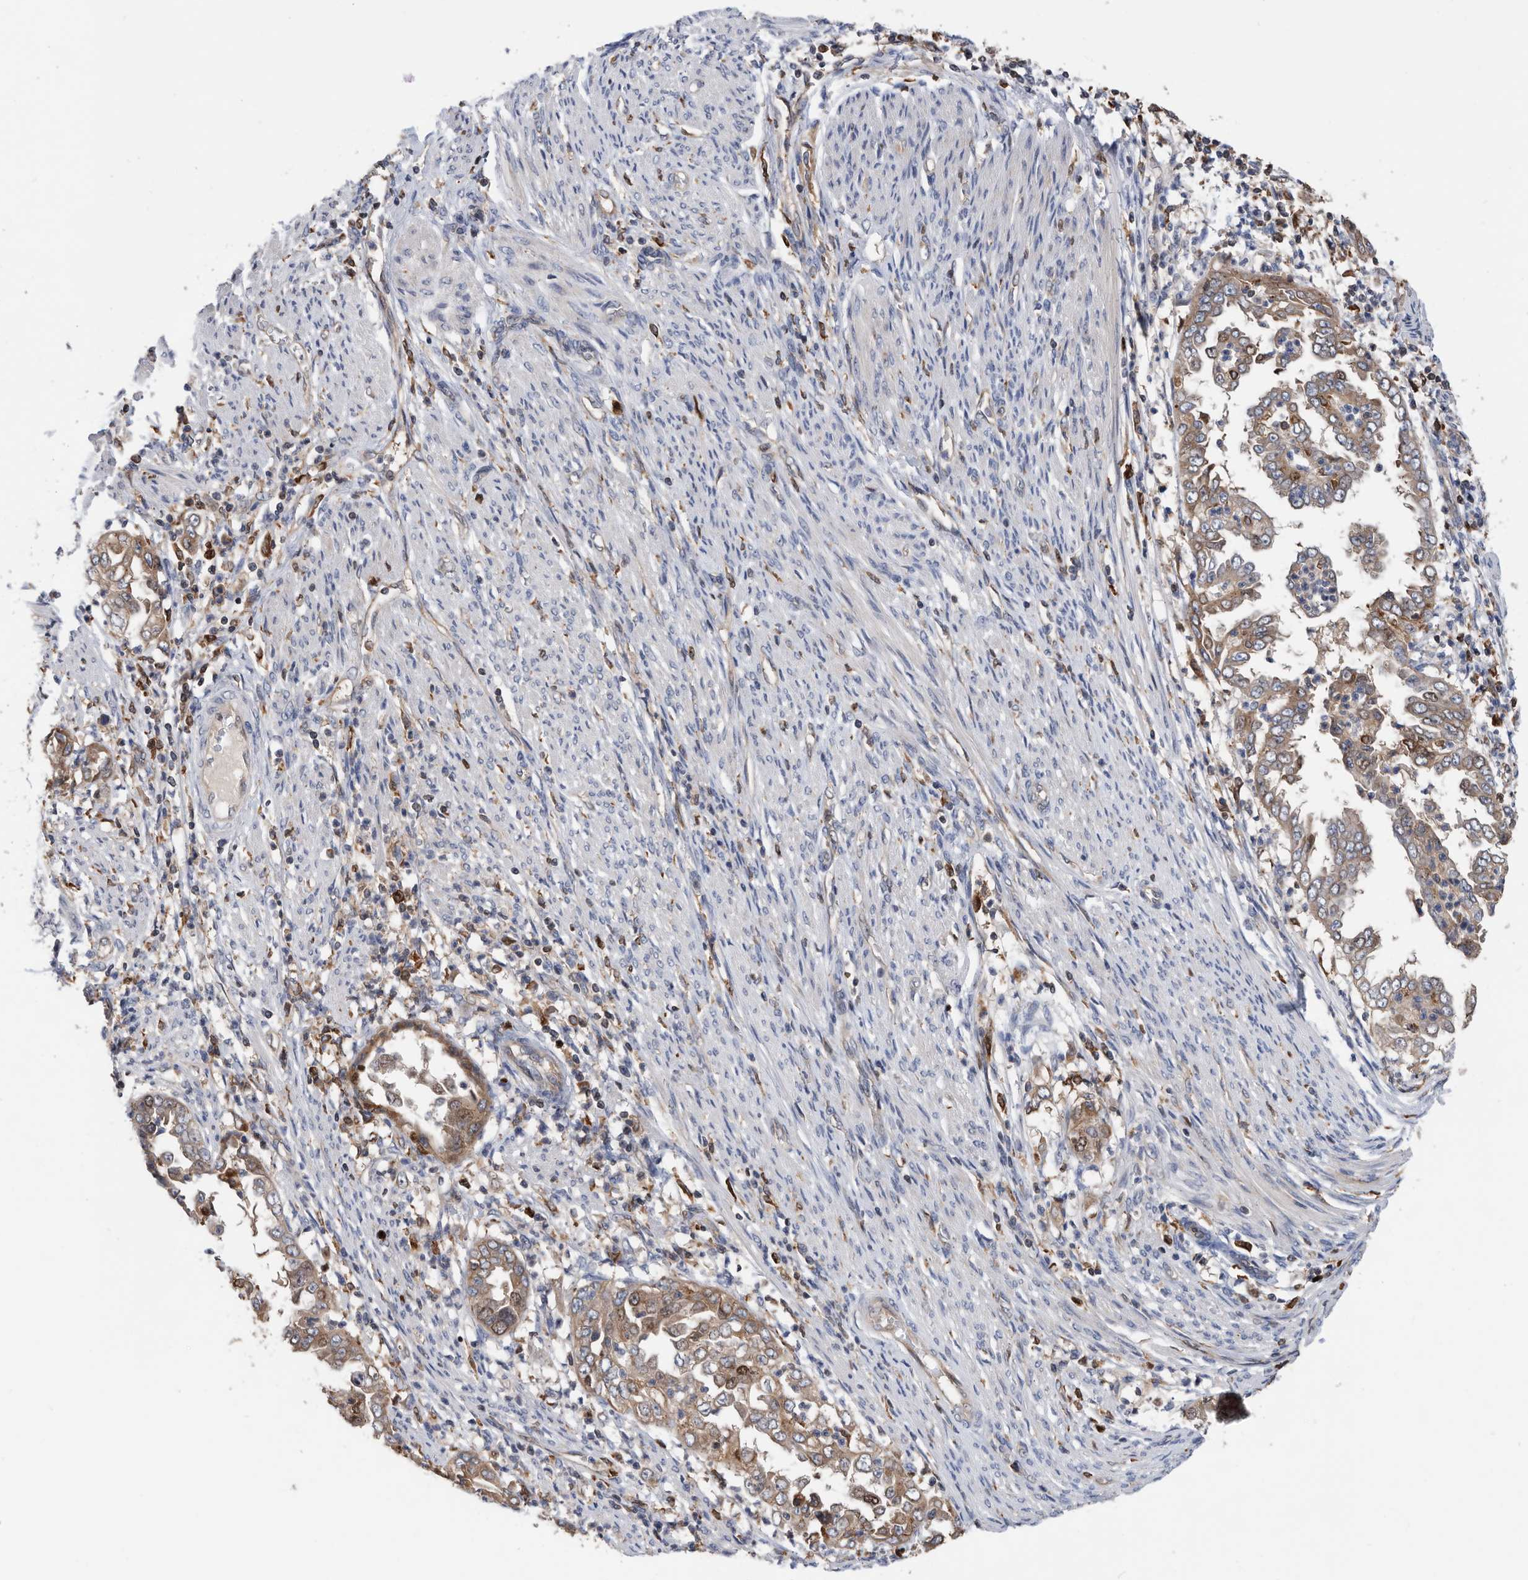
{"staining": {"intensity": "moderate", "quantity": ">75%", "location": "cytoplasmic/membranous"}, "tissue": "endometrial cancer", "cell_type": "Tumor cells", "image_type": "cancer", "snomed": [{"axis": "morphology", "description": "Adenocarcinoma, NOS"}, {"axis": "topography", "description": "Endometrium"}], "caption": "IHC of human endometrial cancer (adenocarcinoma) exhibits medium levels of moderate cytoplasmic/membranous expression in approximately >75% of tumor cells.", "gene": "ATAD2", "patient": {"sex": "female", "age": 85}}